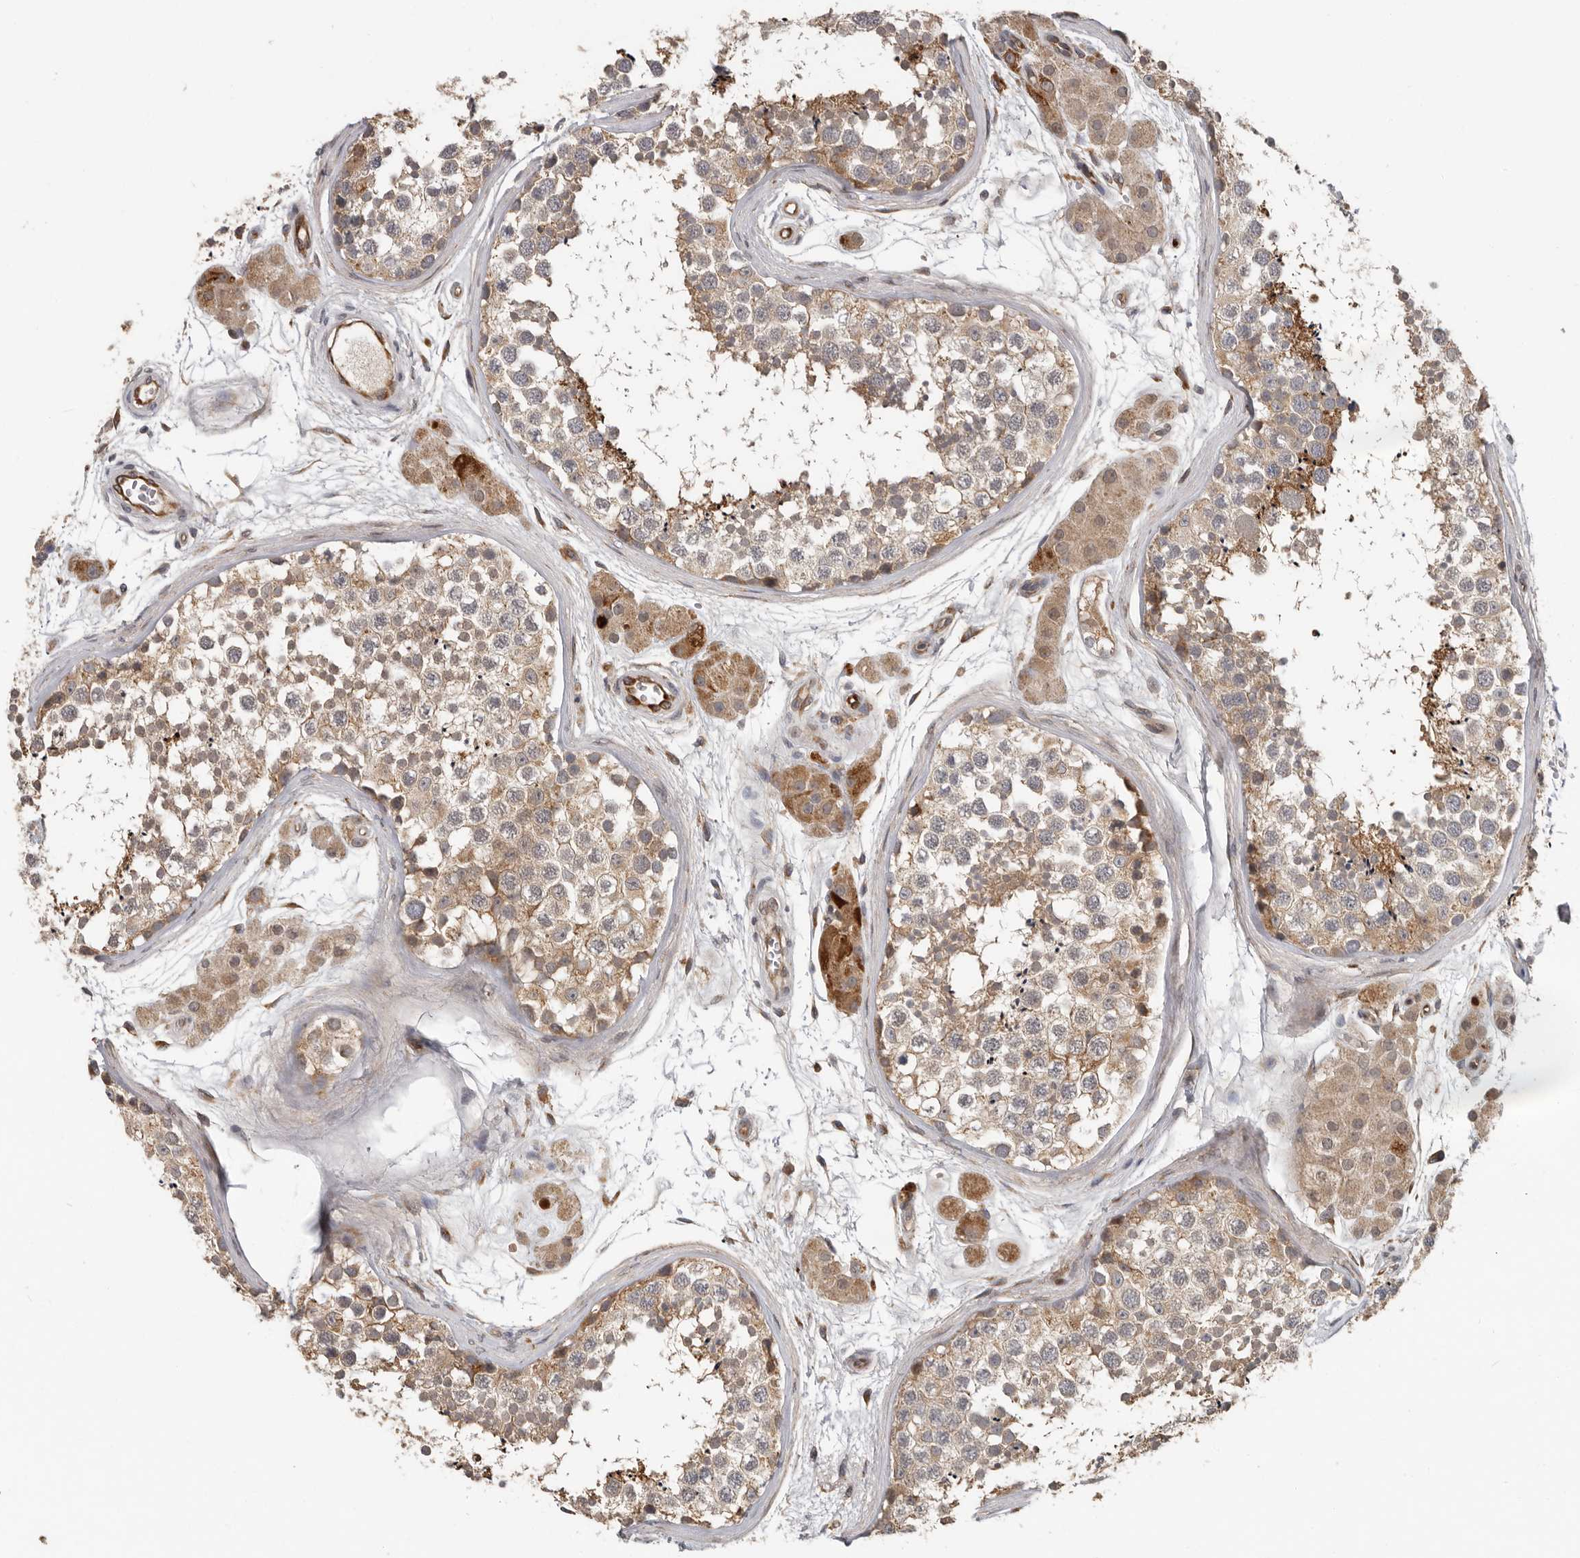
{"staining": {"intensity": "moderate", "quantity": ">75%", "location": "cytoplasmic/membranous"}, "tissue": "testis", "cell_type": "Cells in seminiferous ducts", "image_type": "normal", "snomed": [{"axis": "morphology", "description": "Normal tissue, NOS"}, {"axis": "topography", "description": "Testis"}], "caption": "This micrograph demonstrates IHC staining of unremarkable testis, with medium moderate cytoplasmic/membranous expression in about >75% of cells in seminiferous ducts.", "gene": "MTF1", "patient": {"sex": "male", "age": 56}}